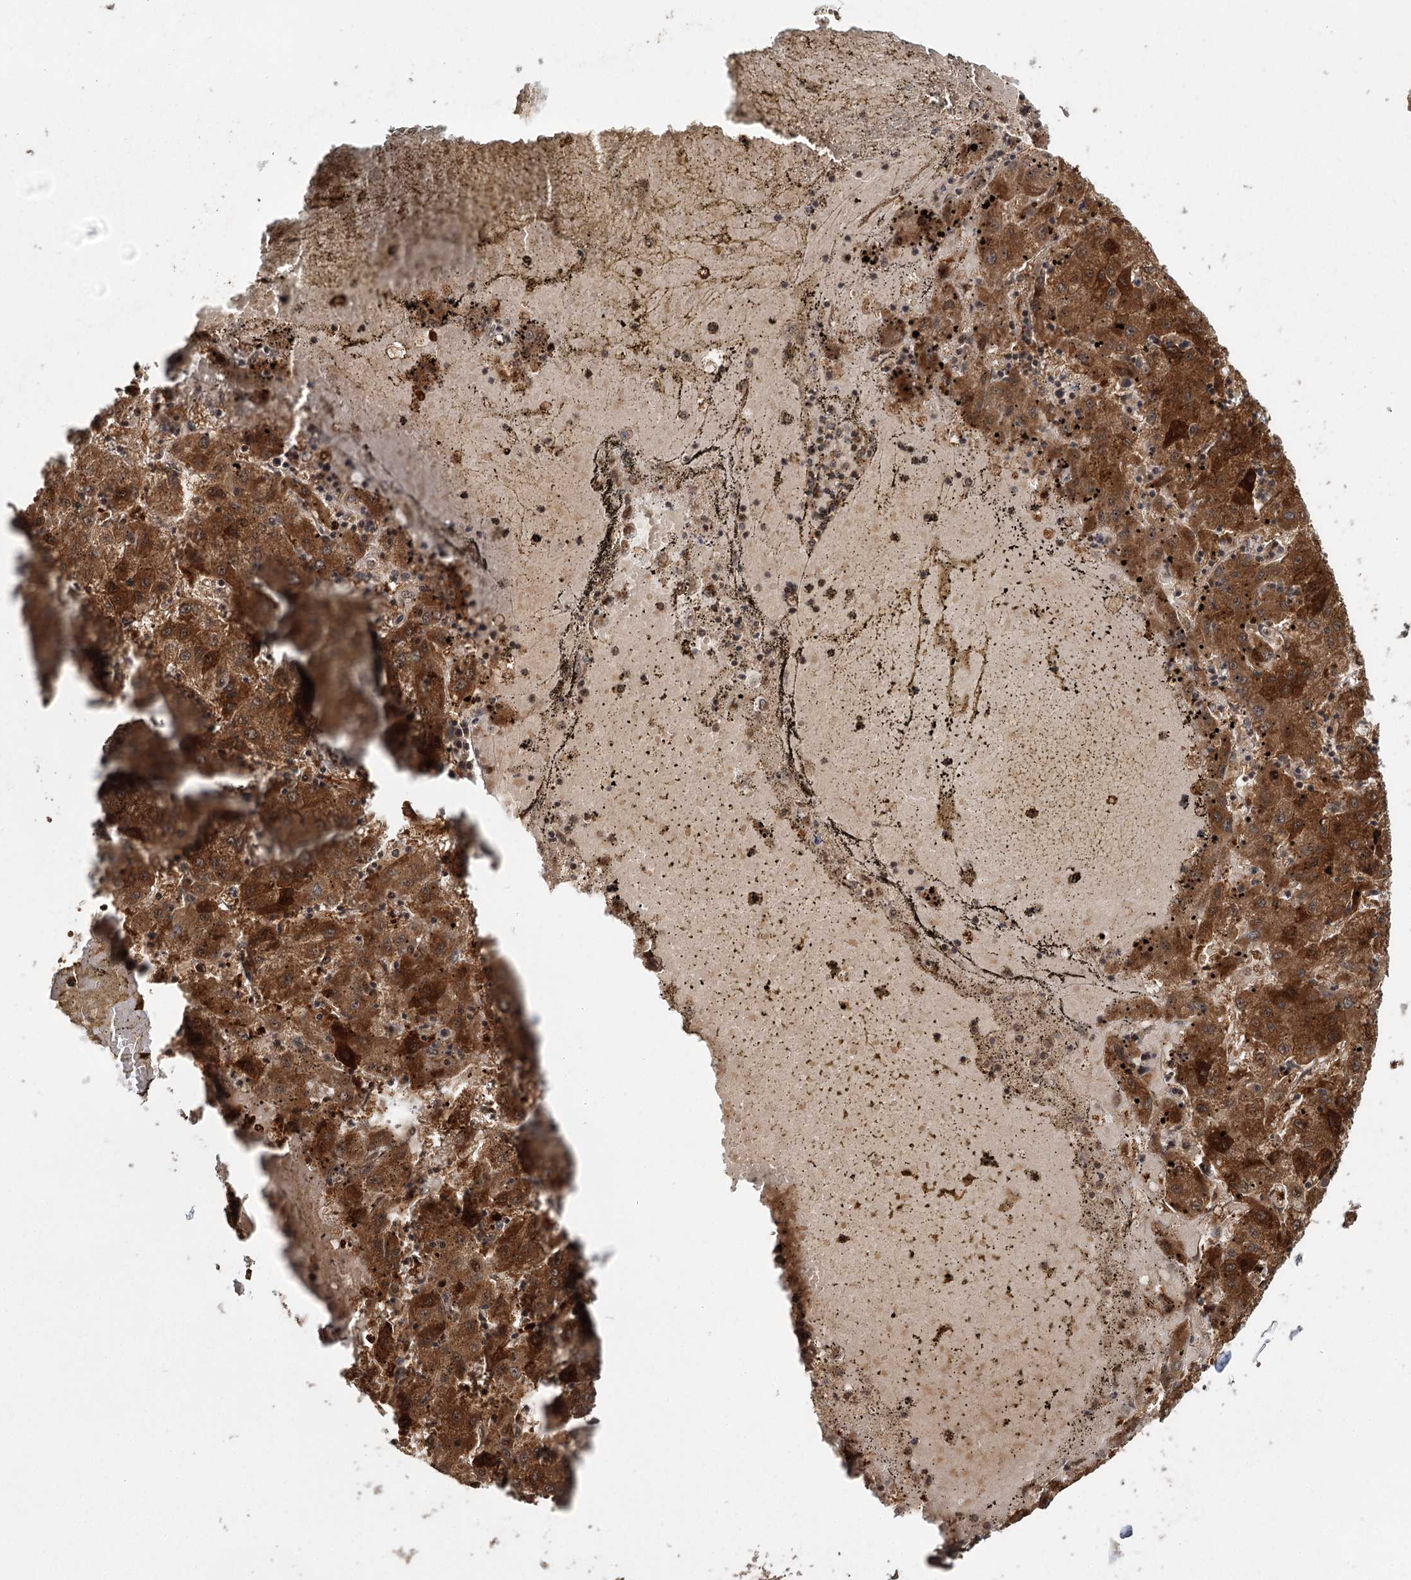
{"staining": {"intensity": "strong", "quantity": ">75%", "location": "cytoplasmic/membranous"}, "tissue": "liver cancer", "cell_type": "Tumor cells", "image_type": "cancer", "snomed": [{"axis": "morphology", "description": "Carcinoma, Hepatocellular, NOS"}, {"axis": "topography", "description": "Liver"}], "caption": "Hepatocellular carcinoma (liver) was stained to show a protein in brown. There is high levels of strong cytoplasmic/membranous staining in about >75% of tumor cells.", "gene": "MICU1", "patient": {"sex": "male", "age": 72}}